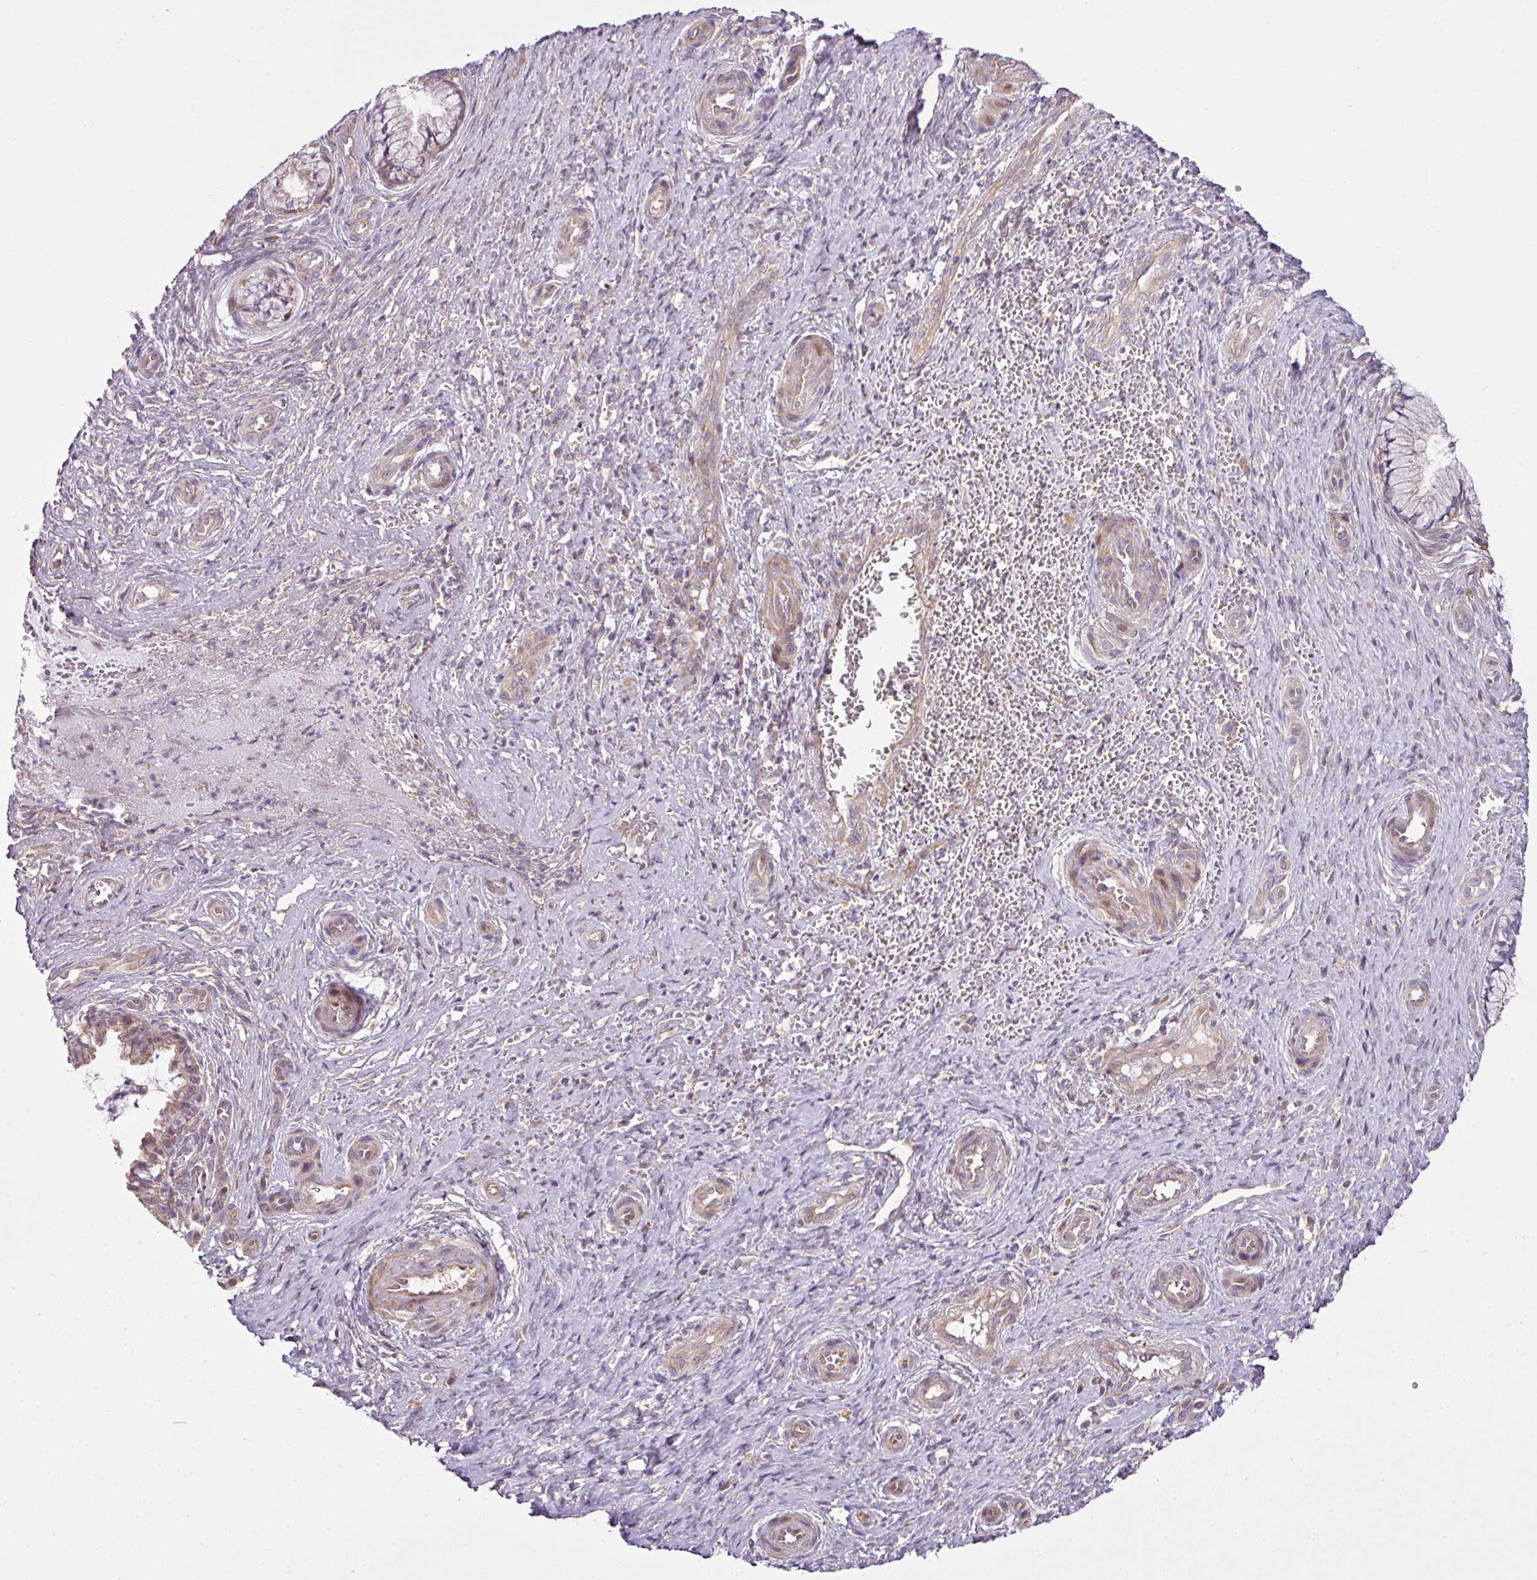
{"staining": {"intensity": "moderate", "quantity": ">75%", "location": "cytoplasmic/membranous"}, "tissue": "cervix", "cell_type": "Glandular cells", "image_type": "normal", "snomed": [{"axis": "morphology", "description": "Normal tissue, NOS"}, {"axis": "topography", "description": "Cervix"}], "caption": "High-power microscopy captured an immunohistochemistry (IHC) micrograph of unremarkable cervix, revealing moderate cytoplasmic/membranous staining in about >75% of glandular cells.", "gene": "COX18", "patient": {"sex": "female", "age": 36}}